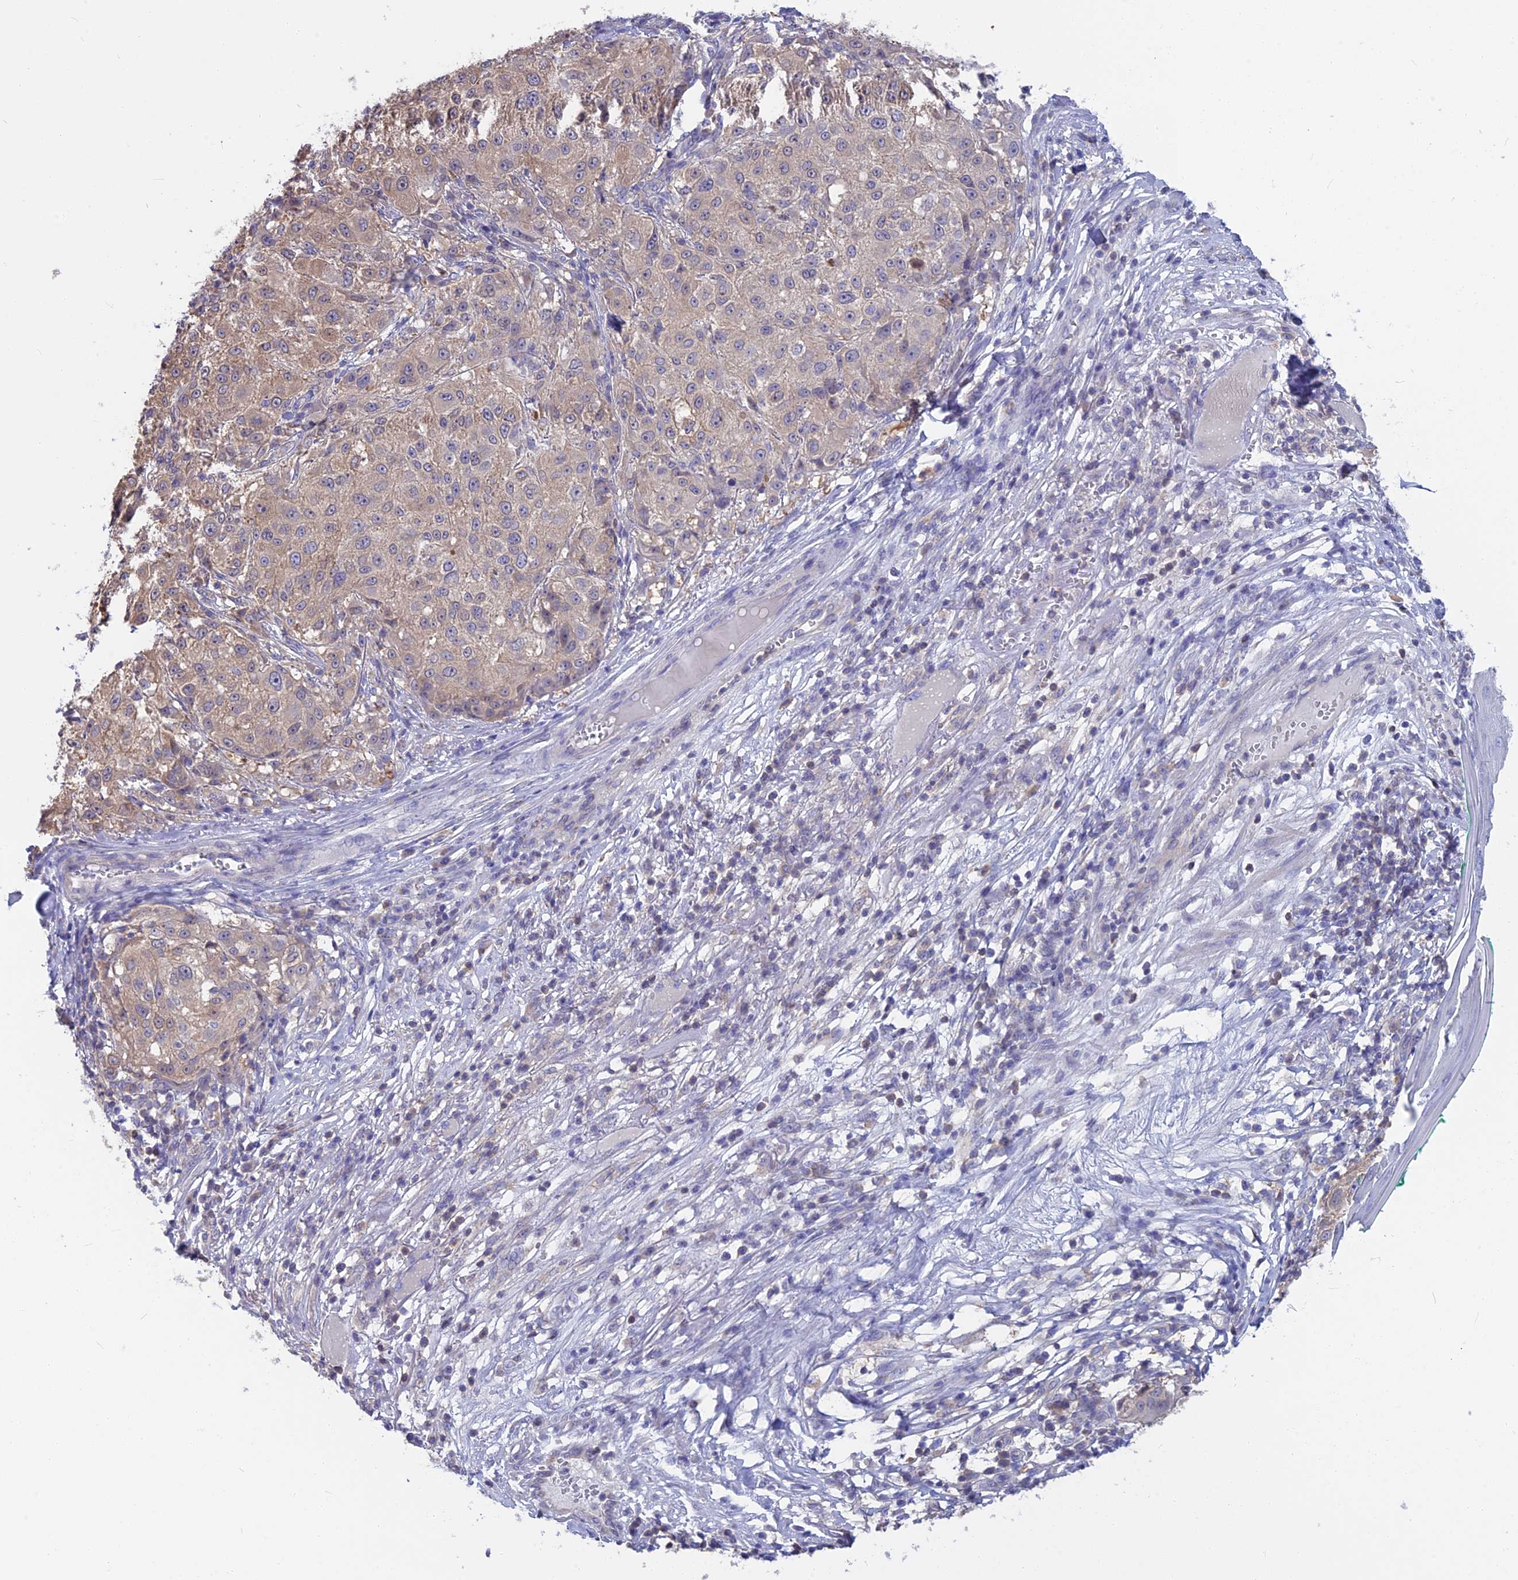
{"staining": {"intensity": "negative", "quantity": "none", "location": "none"}, "tissue": "melanoma", "cell_type": "Tumor cells", "image_type": "cancer", "snomed": [{"axis": "morphology", "description": "Necrosis, NOS"}, {"axis": "morphology", "description": "Malignant melanoma, NOS"}, {"axis": "topography", "description": "Skin"}], "caption": "Immunohistochemical staining of malignant melanoma shows no significant expression in tumor cells.", "gene": "SNAP91", "patient": {"sex": "female", "age": 87}}